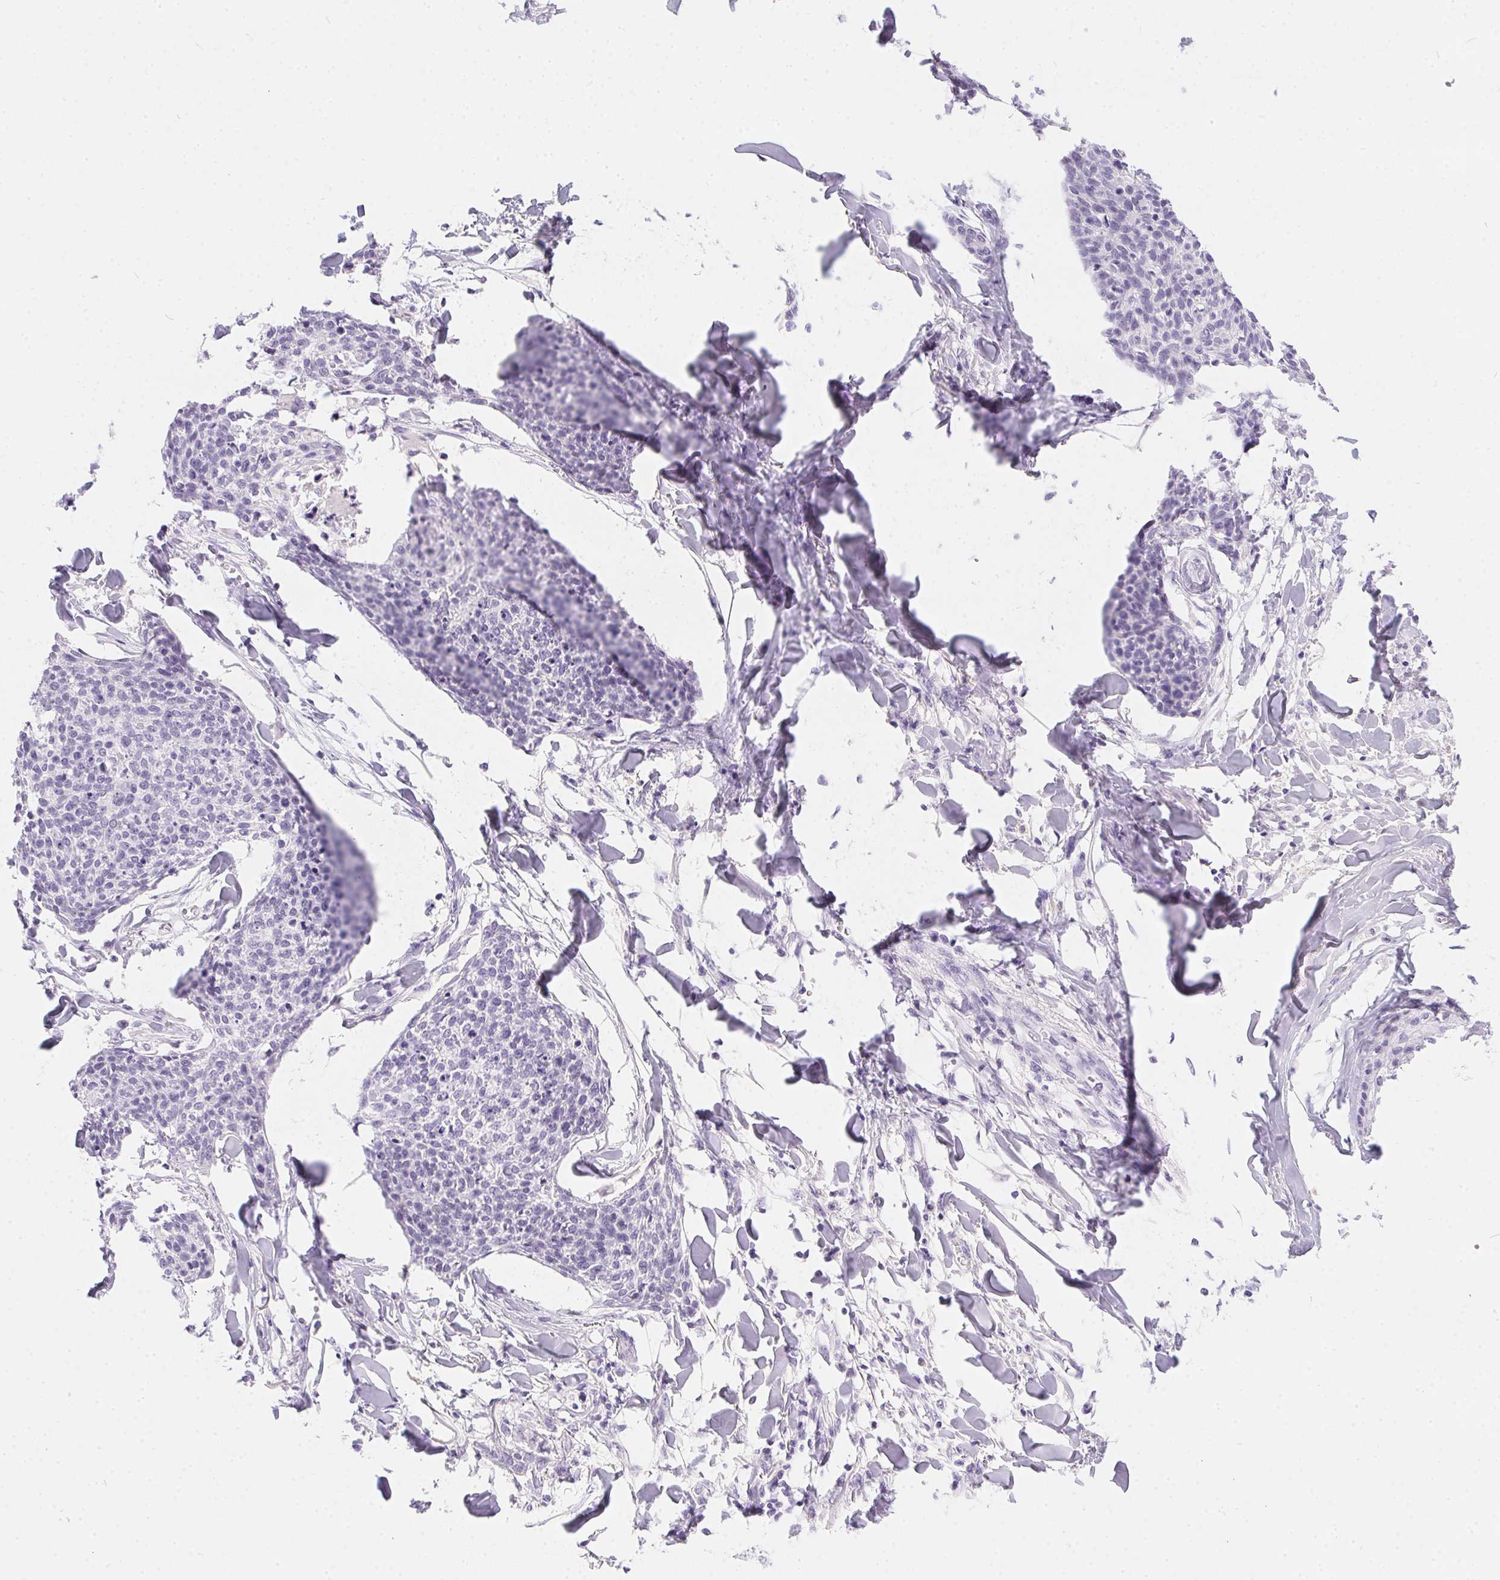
{"staining": {"intensity": "negative", "quantity": "none", "location": "none"}, "tissue": "skin cancer", "cell_type": "Tumor cells", "image_type": "cancer", "snomed": [{"axis": "morphology", "description": "Squamous cell carcinoma, NOS"}, {"axis": "topography", "description": "Skin"}, {"axis": "topography", "description": "Vulva"}], "caption": "This is a image of immunohistochemistry staining of squamous cell carcinoma (skin), which shows no staining in tumor cells.", "gene": "SSTR4", "patient": {"sex": "female", "age": 75}}